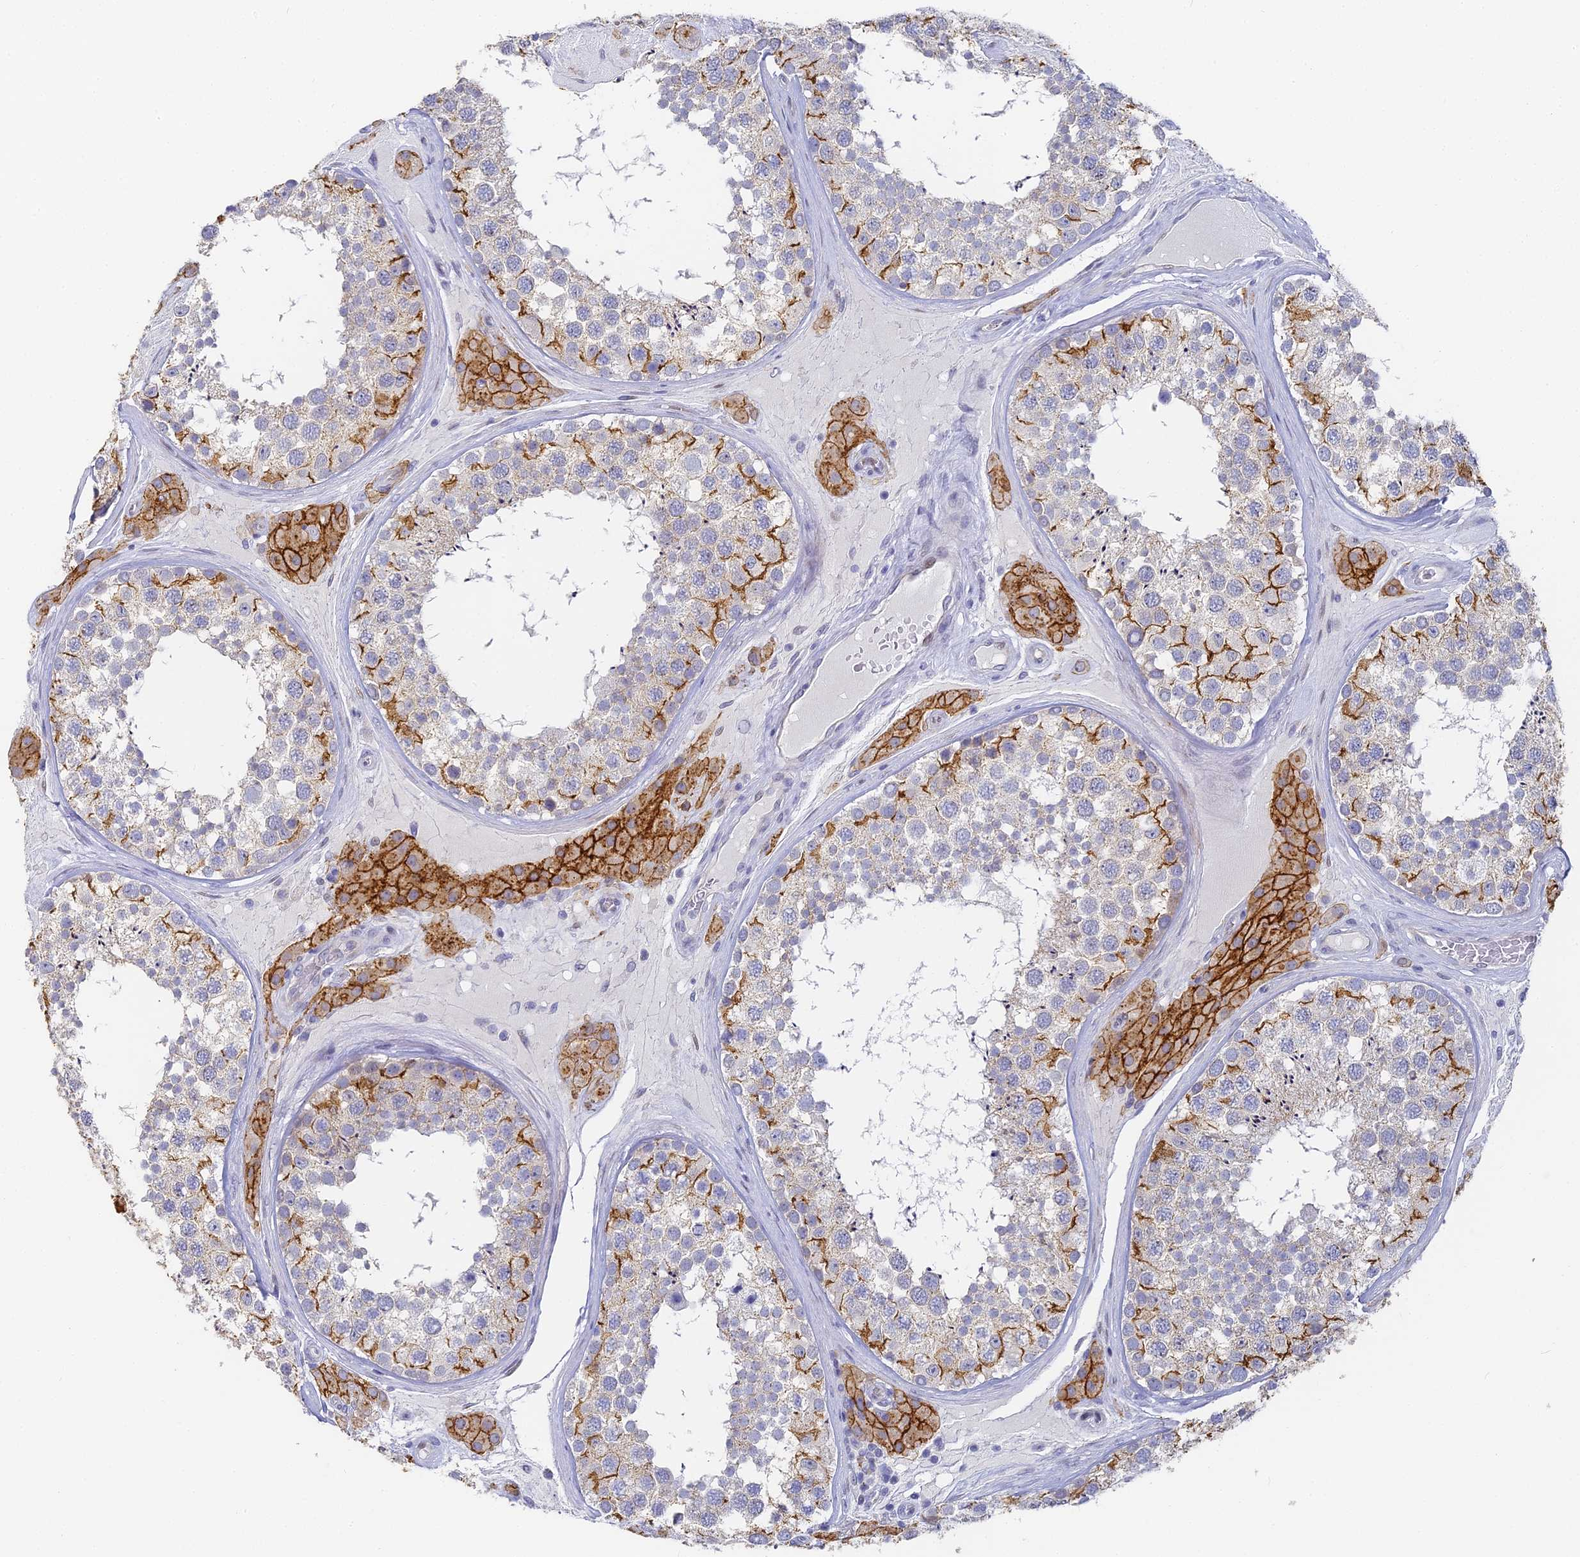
{"staining": {"intensity": "moderate", "quantity": "<25%", "location": "cytoplasmic/membranous"}, "tissue": "testis", "cell_type": "Cells in seminiferous ducts", "image_type": "normal", "snomed": [{"axis": "morphology", "description": "Normal tissue, NOS"}, {"axis": "topography", "description": "Testis"}], "caption": "IHC image of normal testis: human testis stained using immunohistochemistry shows low levels of moderate protein expression localized specifically in the cytoplasmic/membranous of cells in seminiferous ducts, appearing as a cytoplasmic/membranous brown color.", "gene": "GJA1", "patient": {"sex": "male", "age": 46}}